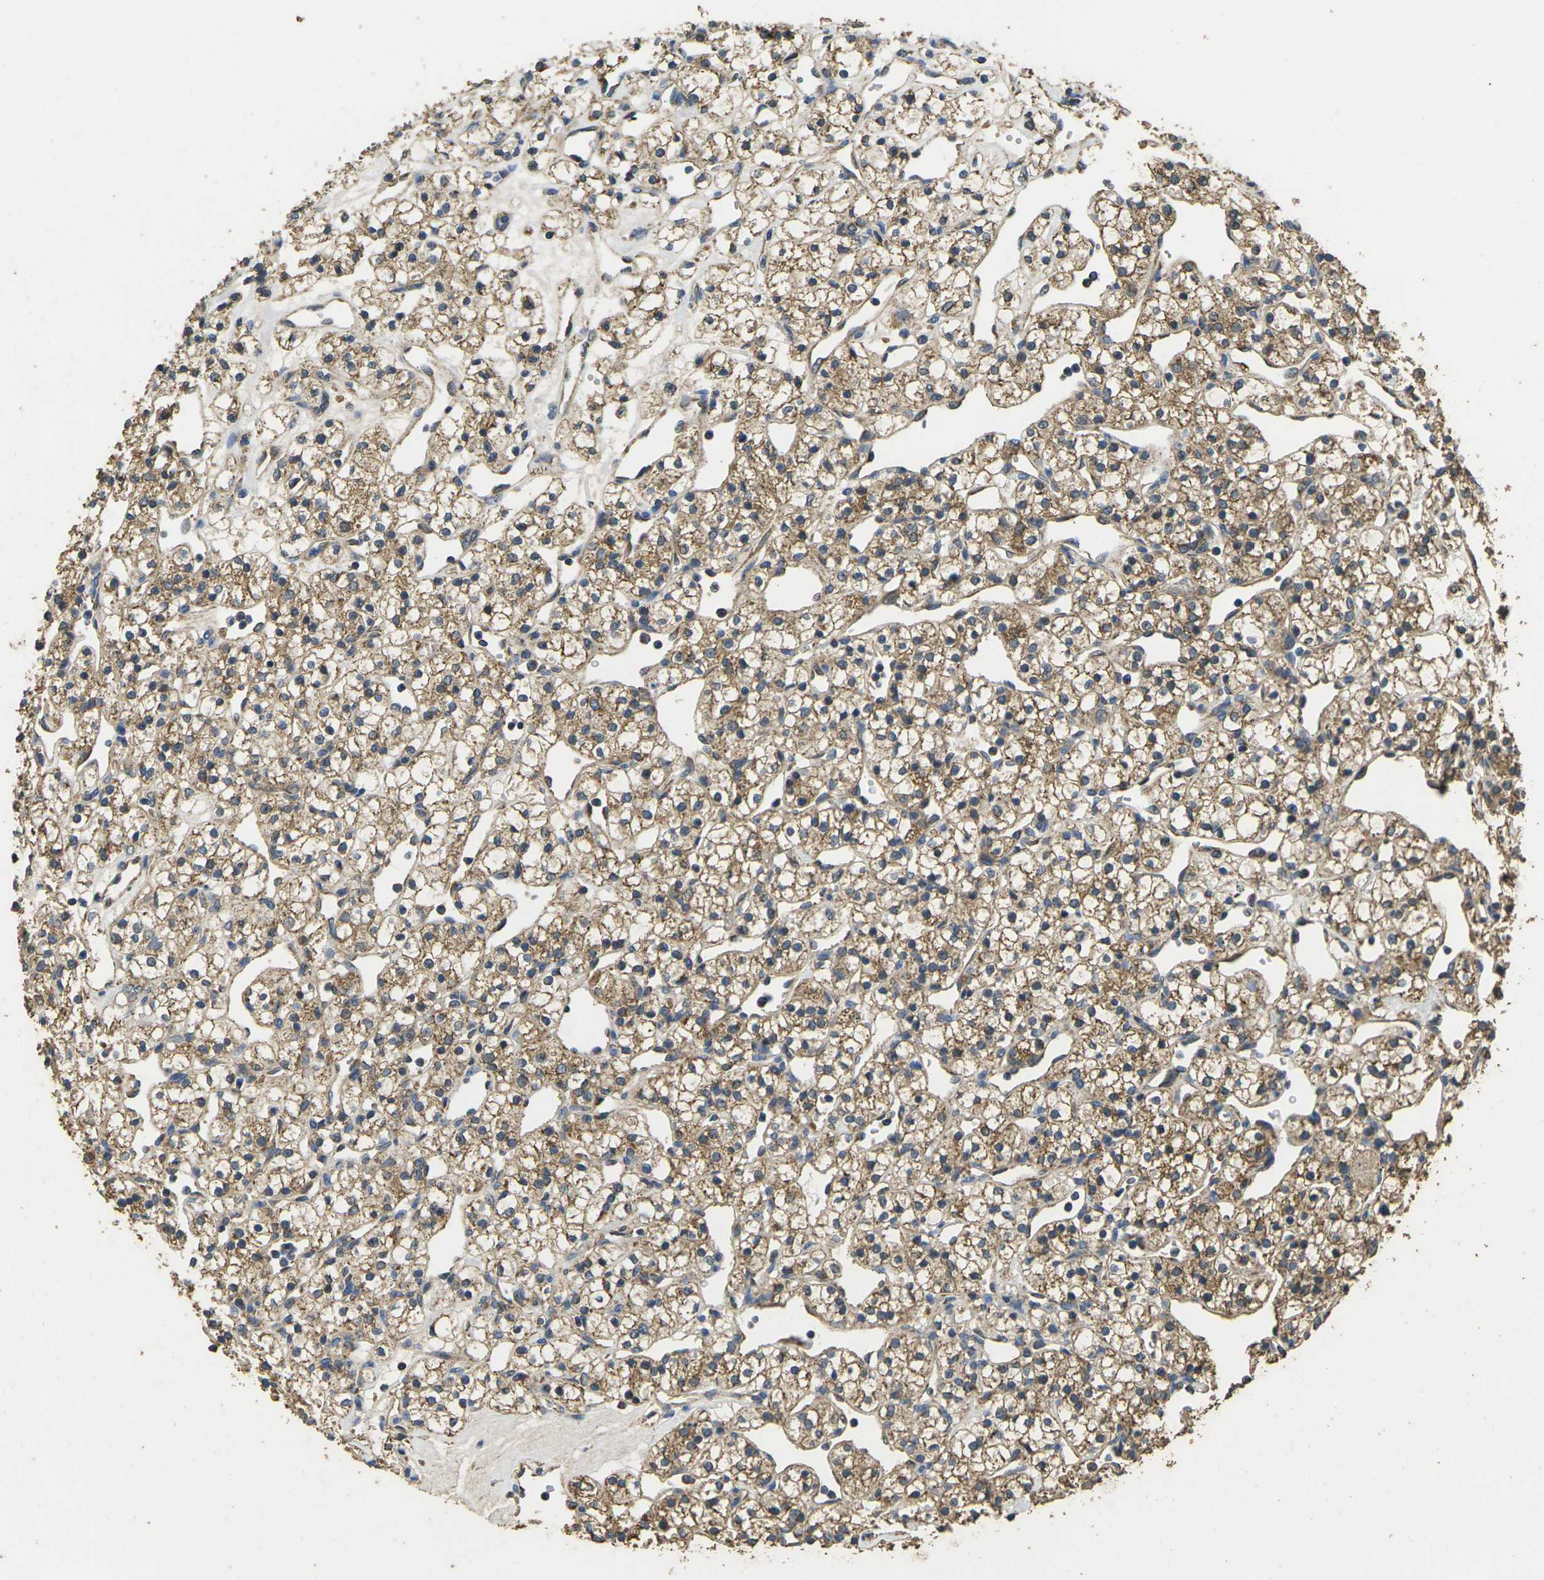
{"staining": {"intensity": "moderate", "quantity": ">75%", "location": "cytoplasmic/membranous"}, "tissue": "renal cancer", "cell_type": "Tumor cells", "image_type": "cancer", "snomed": [{"axis": "morphology", "description": "Adenocarcinoma, NOS"}, {"axis": "topography", "description": "Kidney"}], "caption": "Tumor cells demonstrate medium levels of moderate cytoplasmic/membranous staining in about >75% of cells in renal adenocarcinoma. The staining is performed using DAB (3,3'-diaminobenzidine) brown chromogen to label protein expression. The nuclei are counter-stained blue using hematoxylin.", "gene": "MAPK11", "patient": {"sex": "female", "age": 60}}